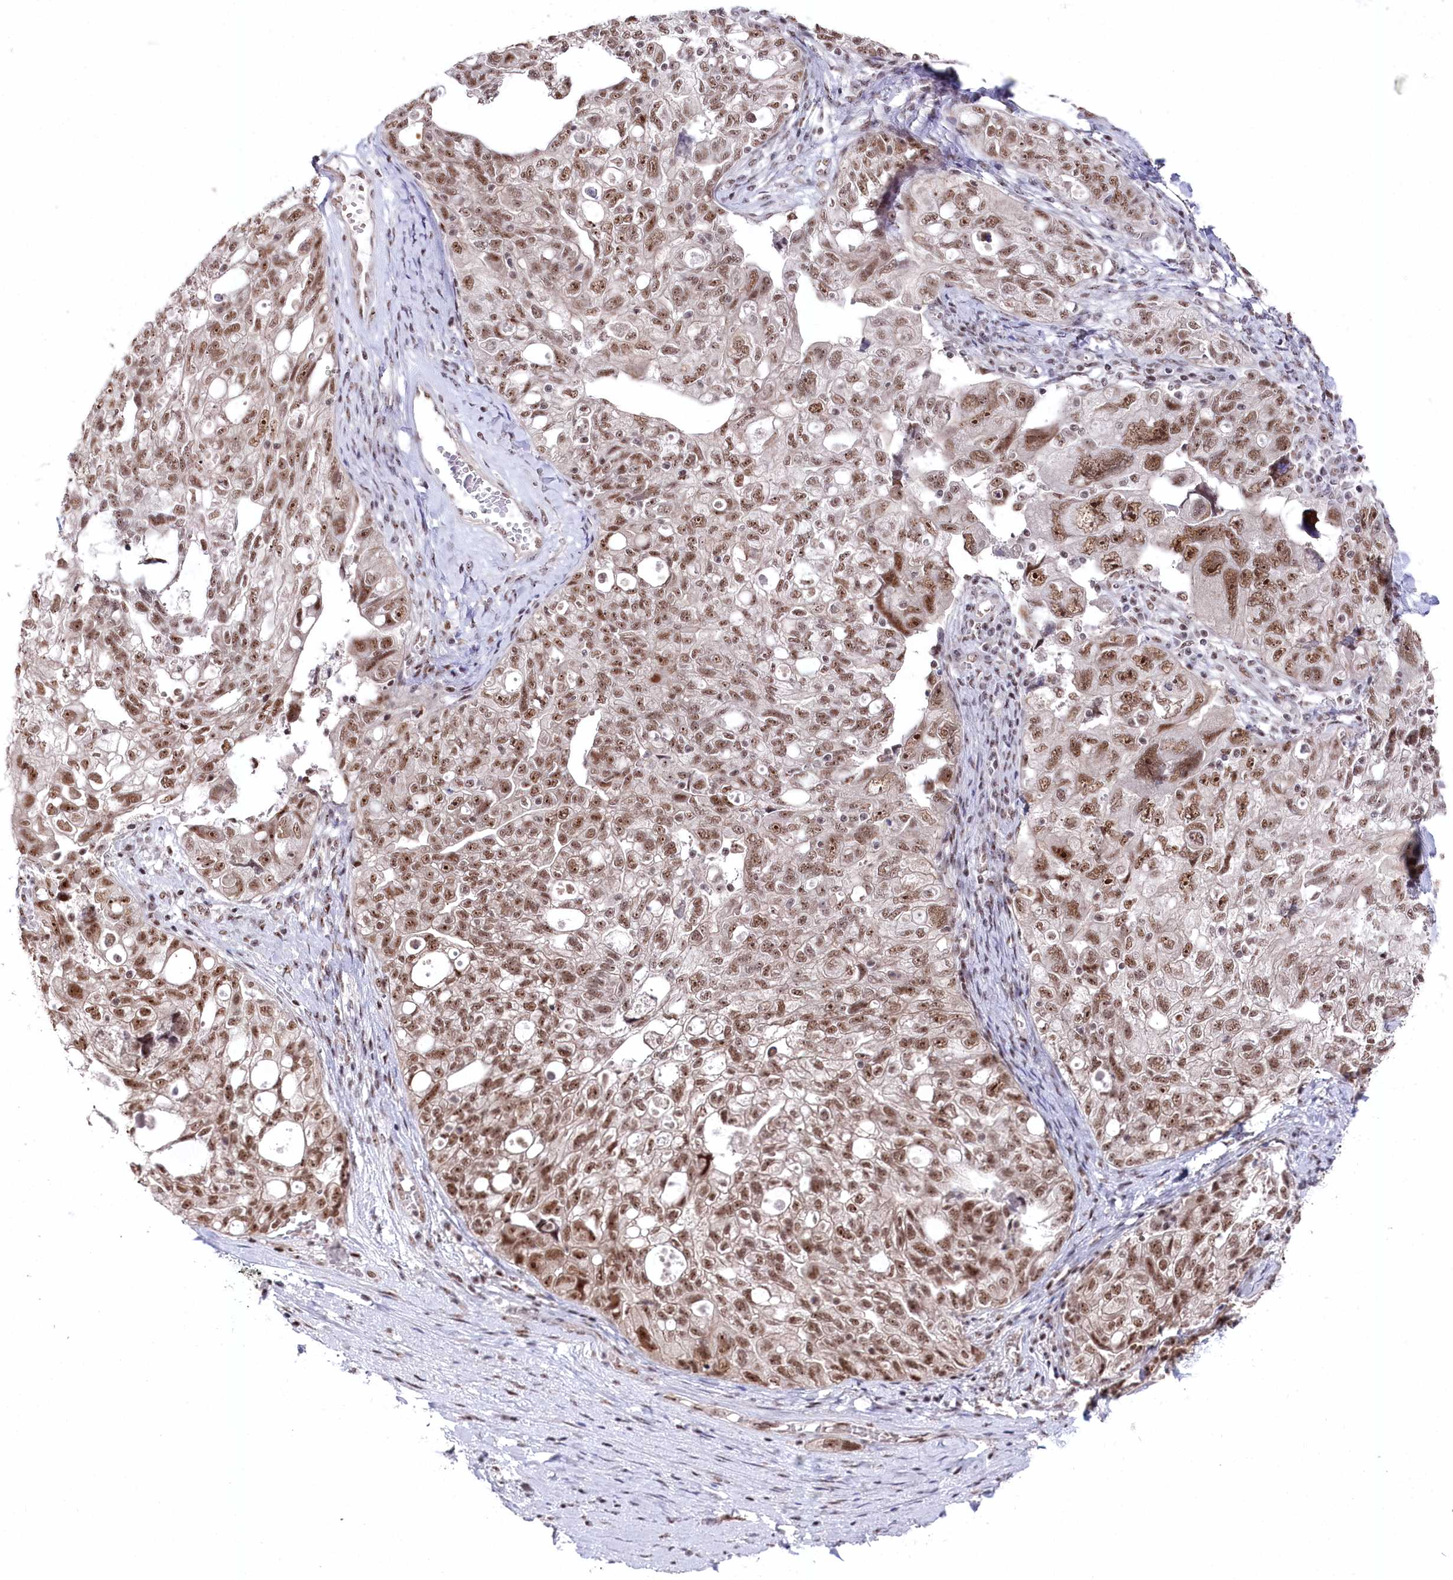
{"staining": {"intensity": "moderate", "quantity": ">75%", "location": "nuclear"}, "tissue": "ovarian cancer", "cell_type": "Tumor cells", "image_type": "cancer", "snomed": [{"axis": "morphology", "description": "Carcinoma, NOS"}, {"axis": "morphology", "description": "Cystadenocarcinoma, serous, NOS"}, {"axis": "topography", "description": "Ovary"}], "caption": "An IHC image of tumor tissue is shown. Protein staining in brown shows moderate nuclear positivity in serous cystadenocarcinoma (ovarian) within tumor cells.", "gene": "POLR2H", "patient": {"sex": "female", "age": 69}}